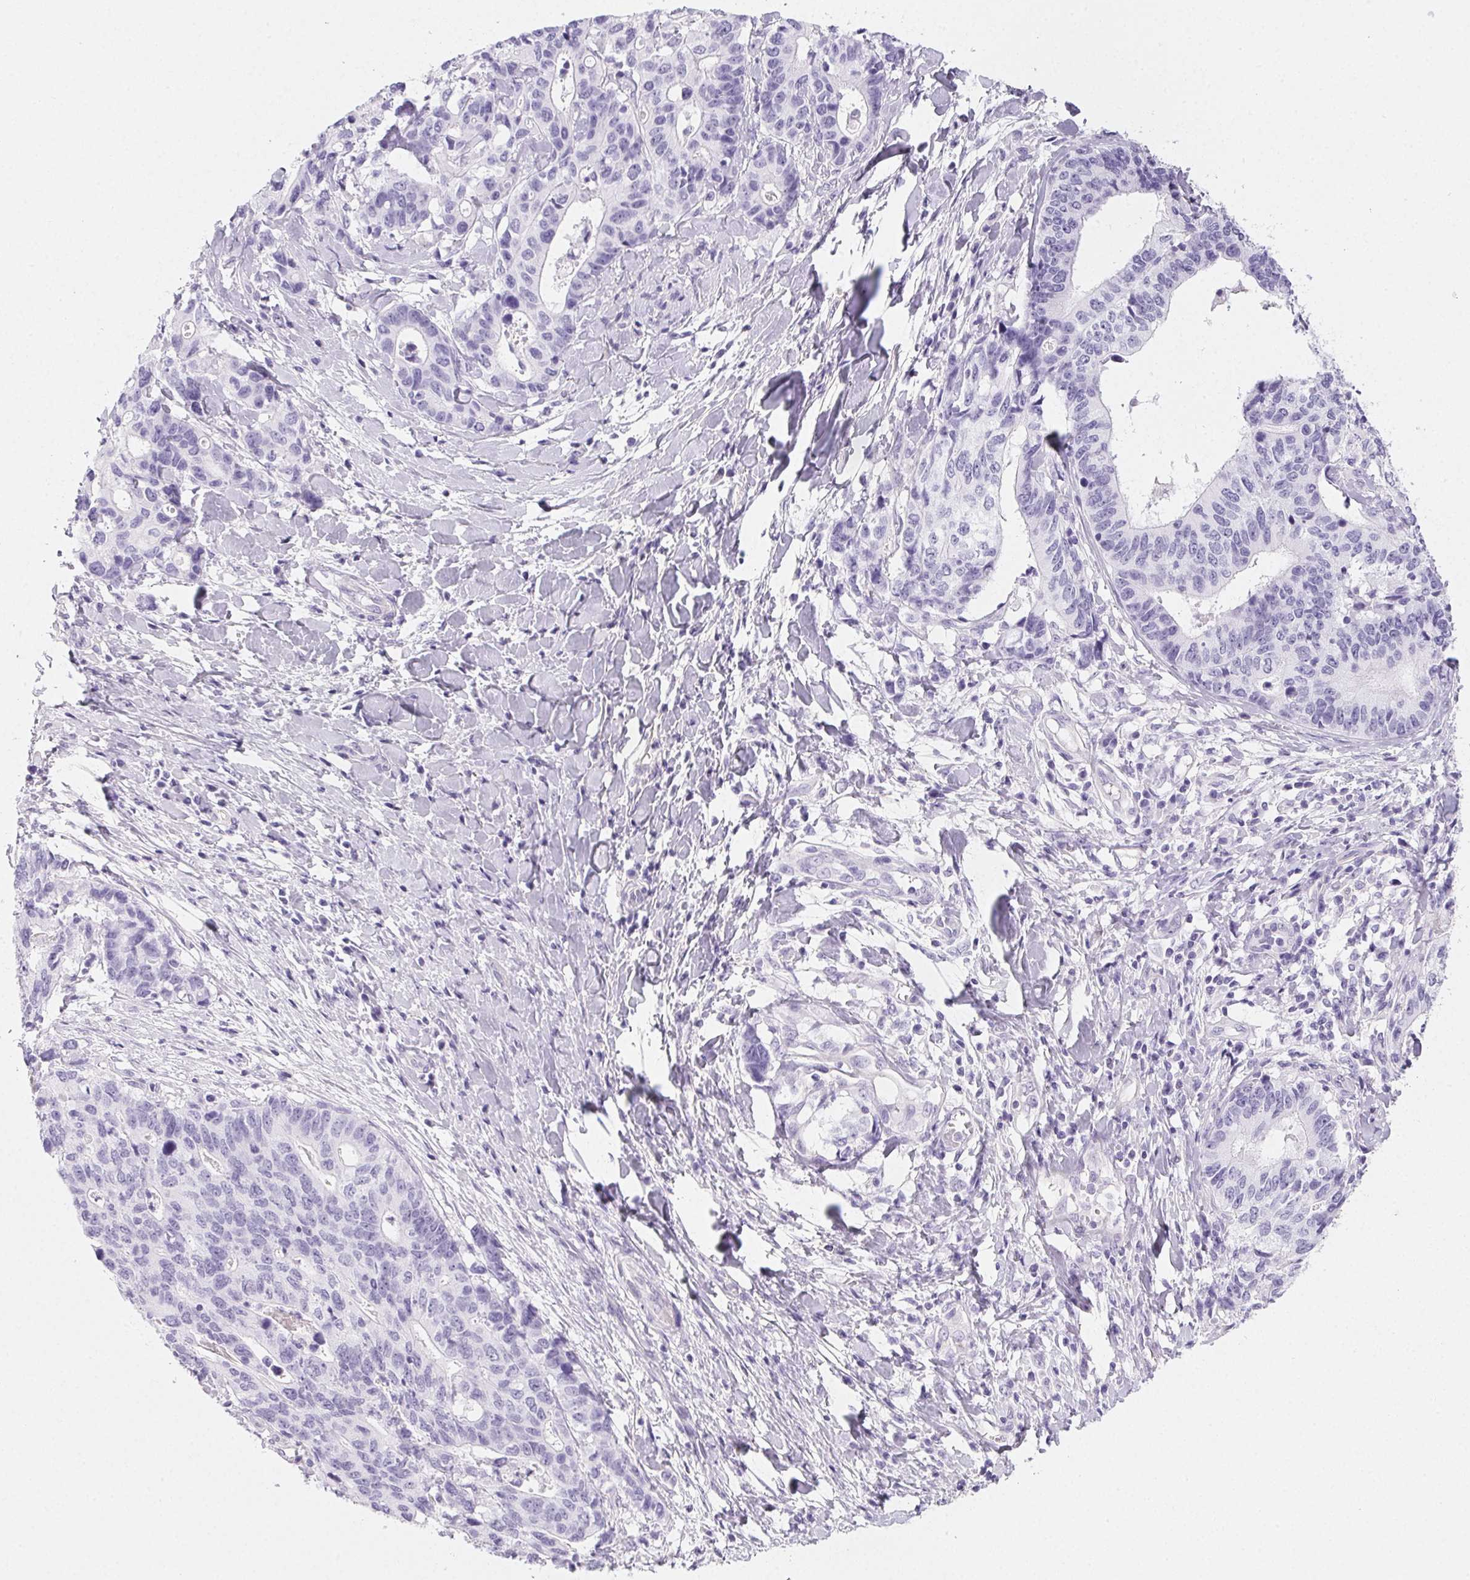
{"staining": {"intensity": "negative", "quantity": "none", "location": "none"}, "tissue": "stomach cancer", "cell_type": "Tumor cells", "image_type": "cancer", "snomed": [{"axis": "morphology", "description": "Adenocarcinoma, NOS"}, {"axis": "topography", "description": "Stomach, upper"}], "caption": "Immunohistochemistry (IHC) photomicrograph of stomach adenocarcinoma stained for a protein (brown), which demonstrates no expression in tumor cells.", "gene": "PRSS3", "patient": {"sex": "female", "age": 67}}